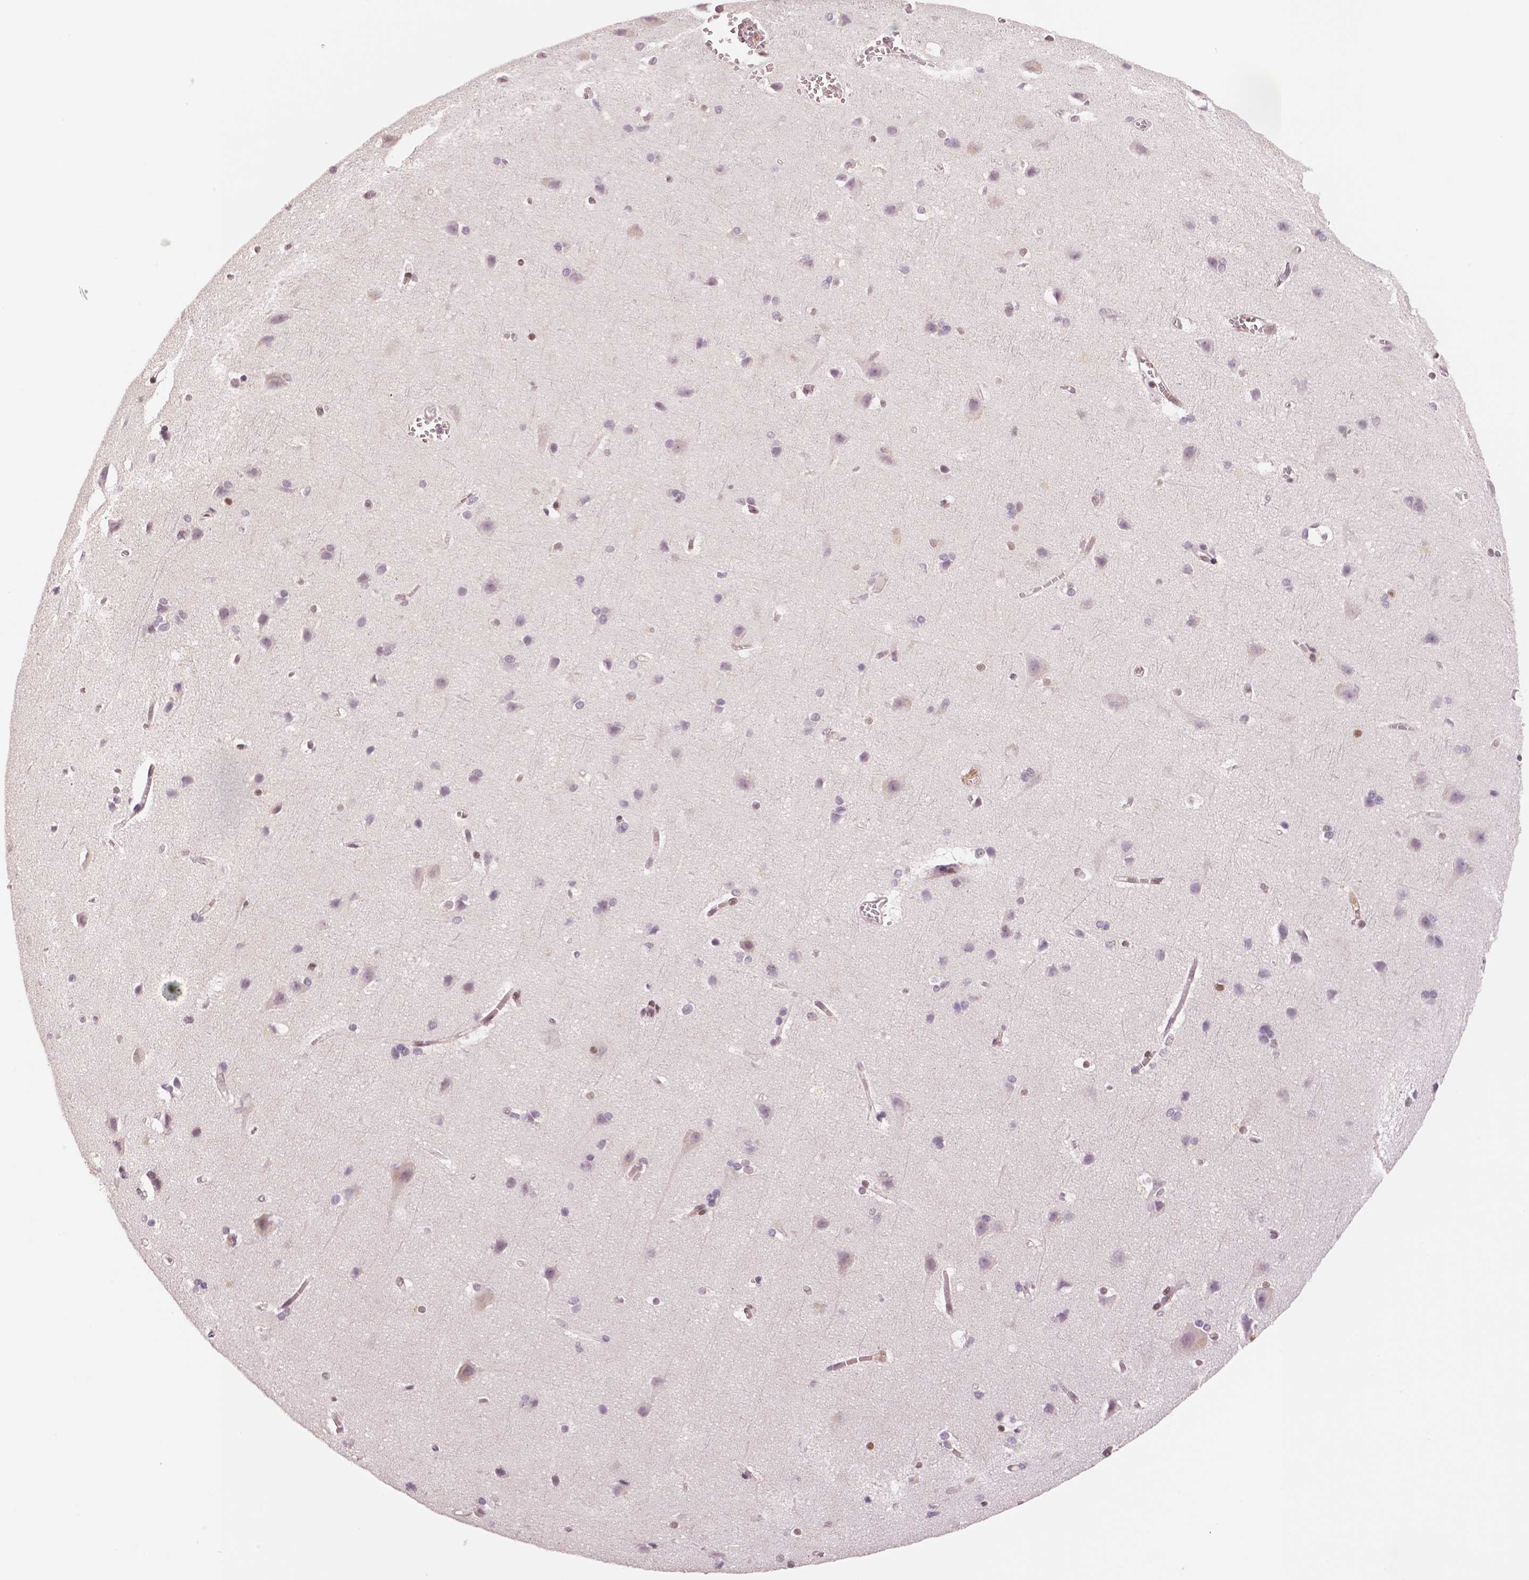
{"staining": {"intensity": "moderate", "quantity": ">75%", "location": "cytoplasmic/membranous"}, "tissue": "cerebral cortex", "cell_type": "Endothelial cells", "image_type": "normal", "snomed": [{"axis": "morphology", "description": "Normal tissue, NOS"}, {"axis": "topography", "description": "Cerebral cortex"}], "caption": "Cerebral cortex stained for a protein reveals moderate cytoplasmic/membranous positivity in endothelial cells.", "gene": "STAT3", "patient": {"sex": "male", "age": 37}}